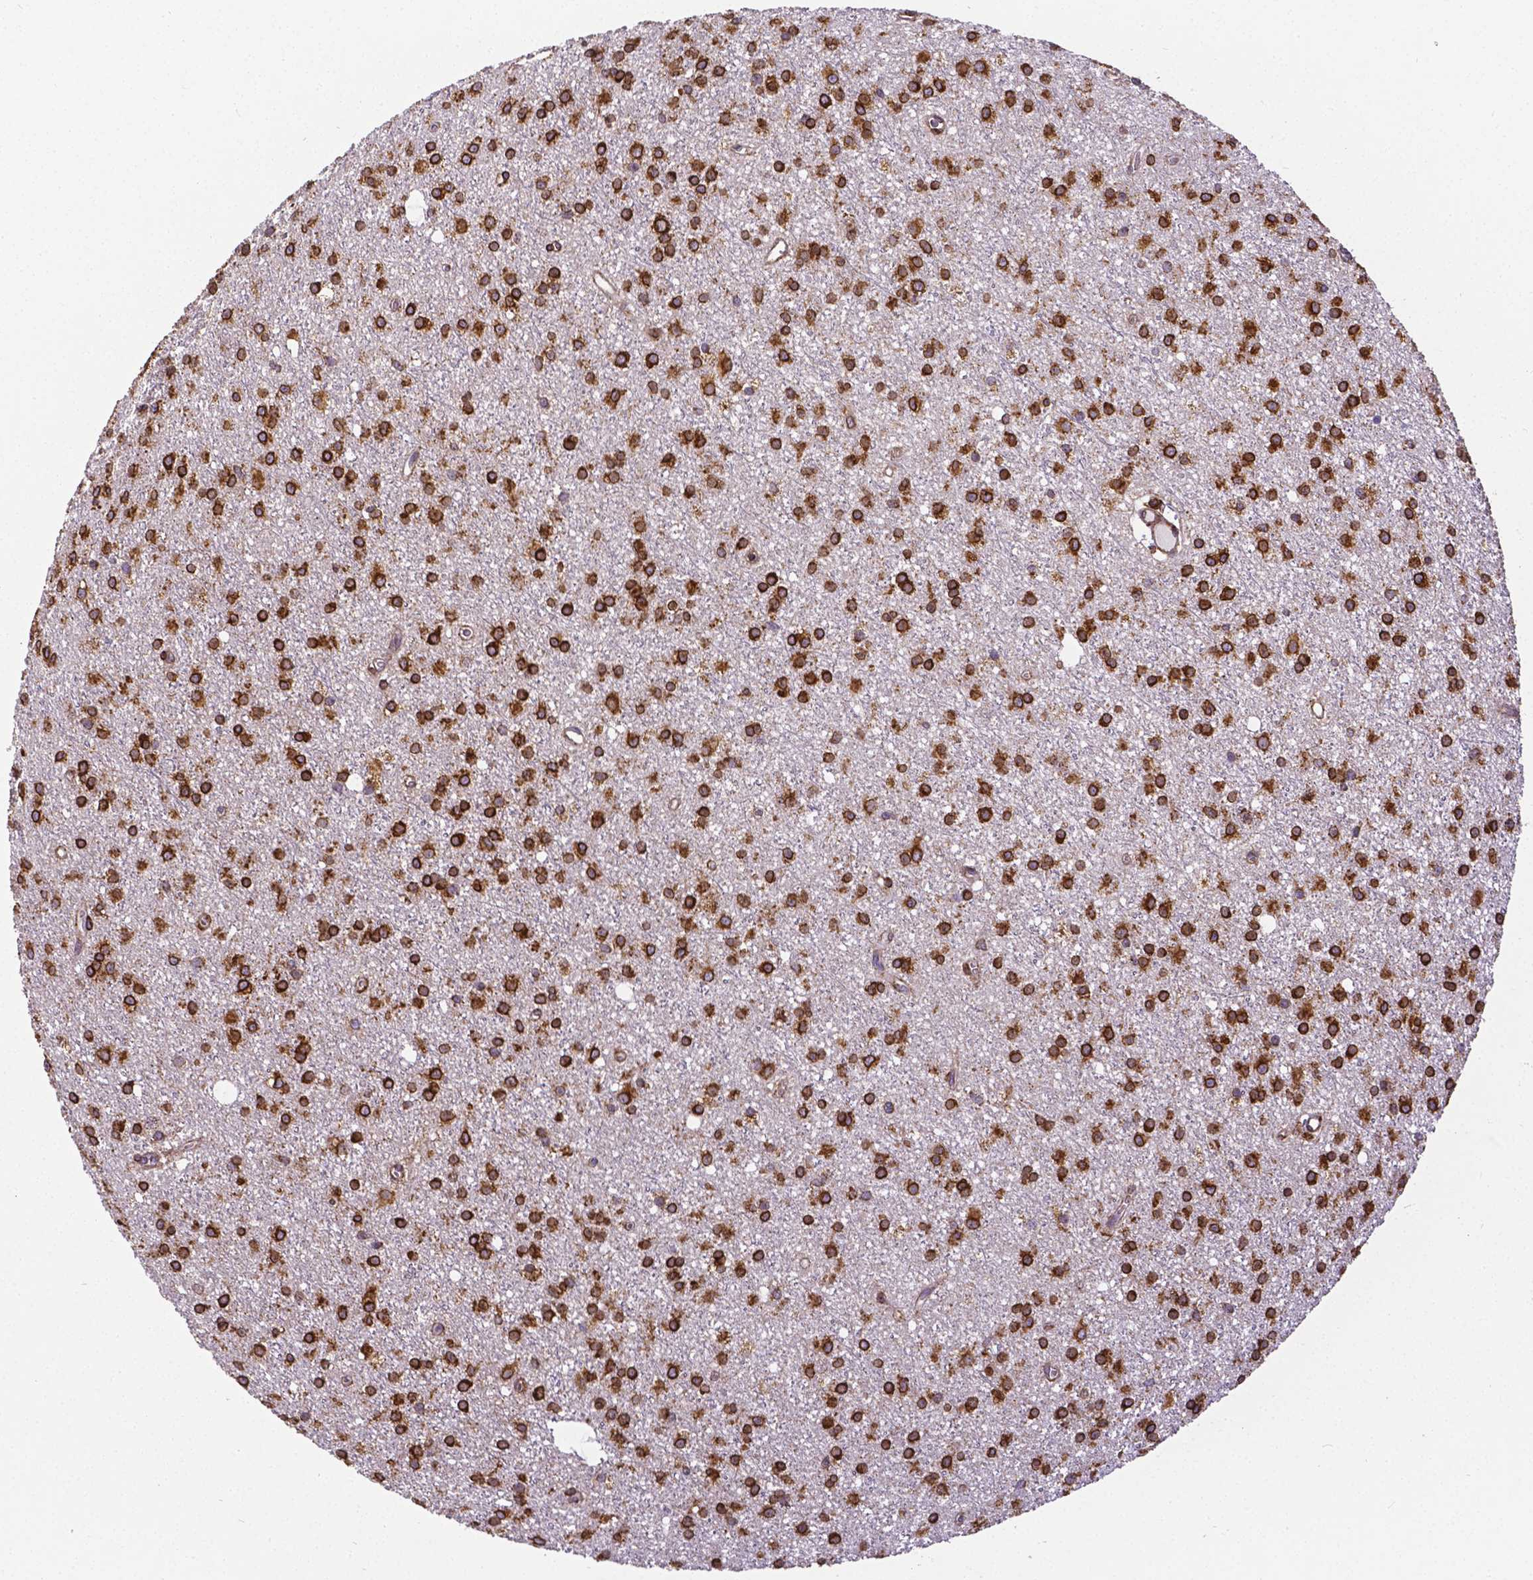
{"staining": {"intensity": "strong", "quantity": ">75%", "location": "cytoplasmic/membranous"}, "tissue": "glioma", "cell_type": "Tumor cells", "image_type": "cancer", "snomed": [{"axis": "morphology", "description": "Glioma, malignant, Low grade"}, {"axis": "topography", "description": "Brain"}], "caption": "A histopathology image of human malignant glioma (low-grade) stained for a protein reveals strong cytoplasmic/membranous brown staining in tumor cells. The staining was performed using DAB (3,3'-diaminobenzidine) to visualize the protein expression in brown, while the nuclei were stained in blue with hematoxylin (Magnification: 20x).", "gene": "MTDH", "patient": {"sex": "male", "age": 27}}